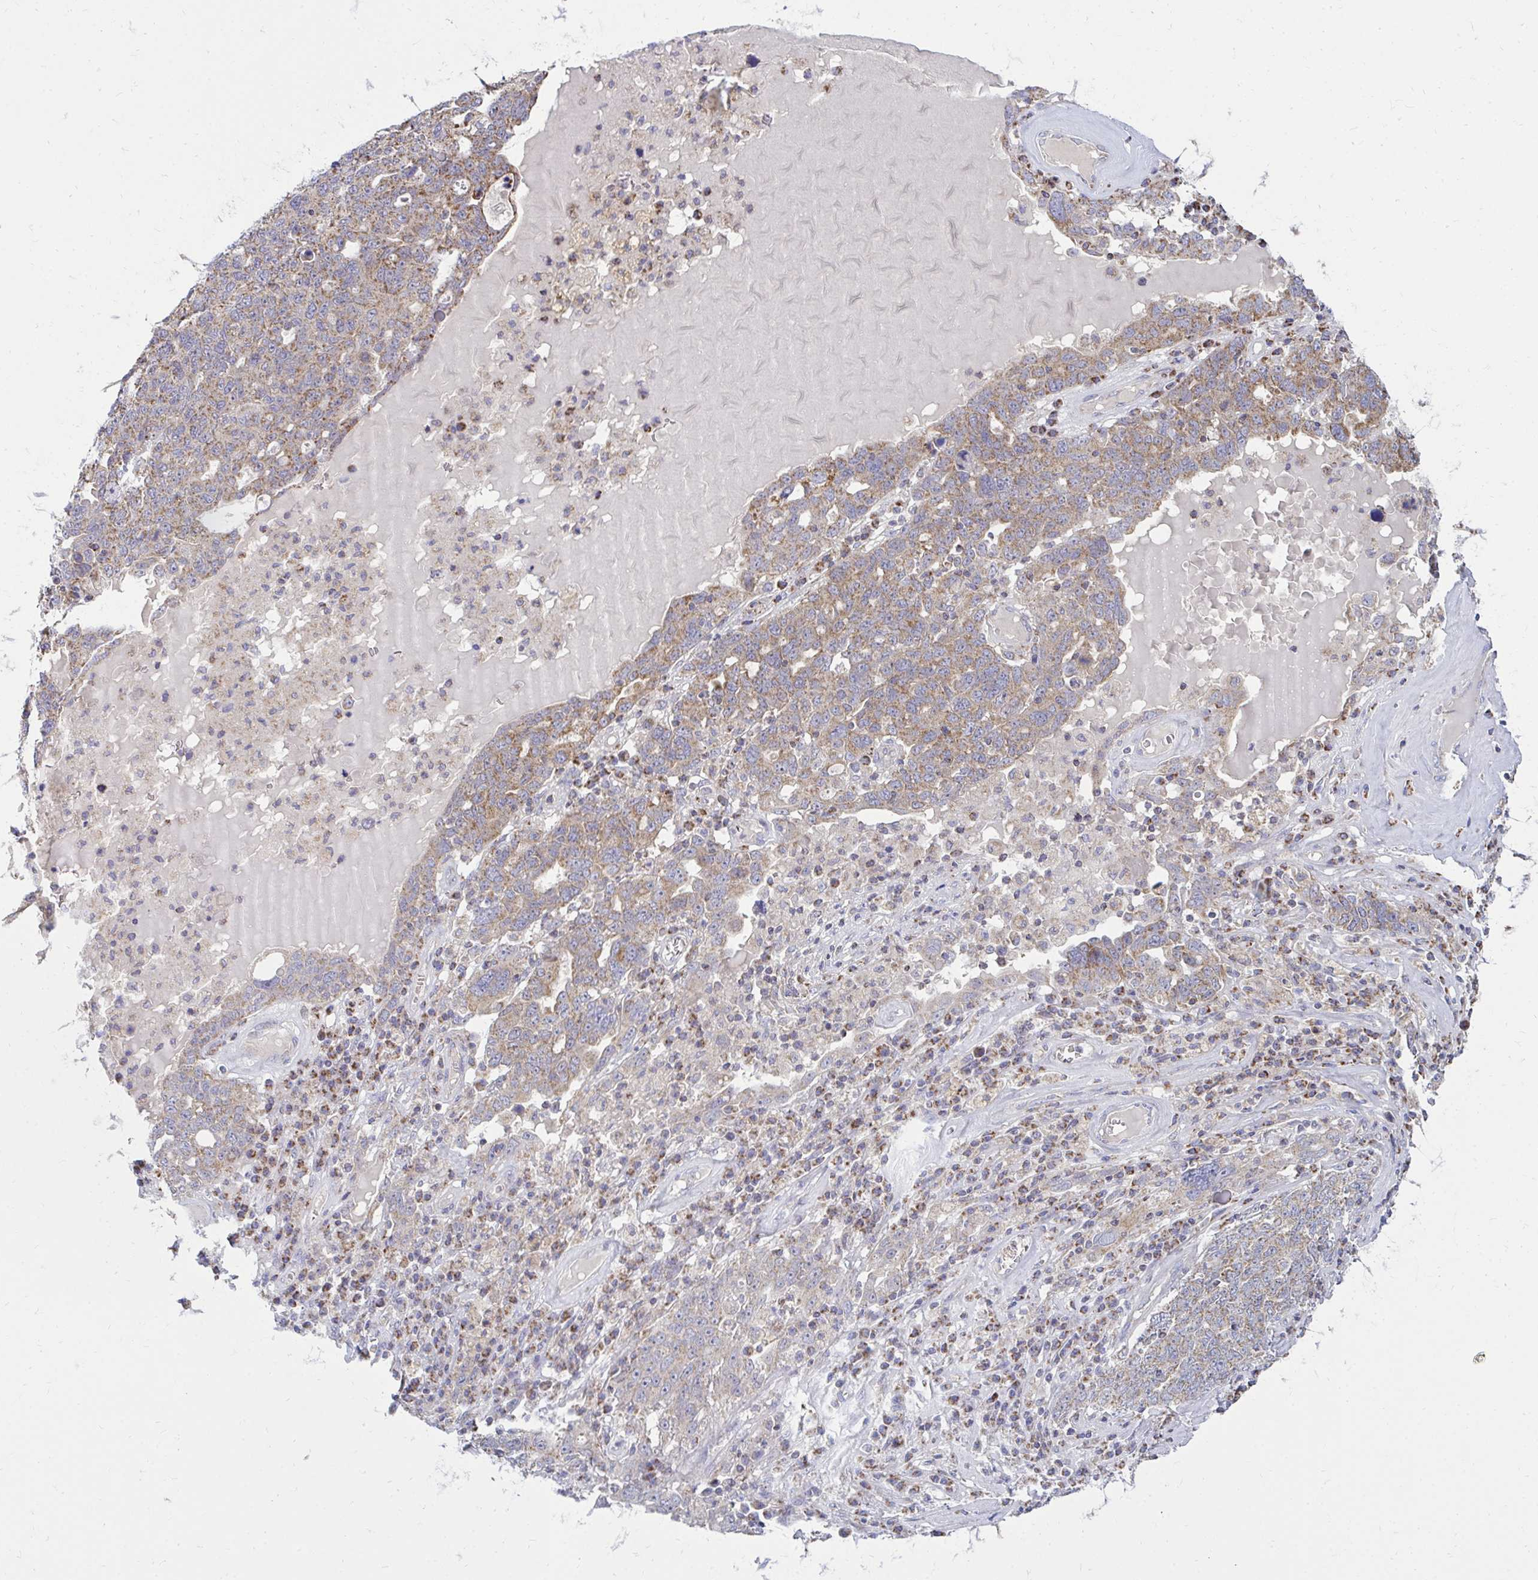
{"staining": {"intensity": "weak", "quantity": ">75%", "location": "cytoplasmic/membranous"}, "tissue": "ovarian cancer", "cell_type": "Tumor cells", "image_type": "cancer", "snomed": [{"axis": "morphology", "description": "Carcinoma, endometroid"}, {"axis": "topography", "description": "Ovary"}], "caption": "High-power microscopy captured an immunohistochemistry (IHC) photomicrograph of ovarian endometroid carcinoma, revealing weak cytoplasmic/membranous positivity in approximately >75% of tumor cells.", "gene": "OR10R2", "patient": {"sex": "female", "age": 62}}